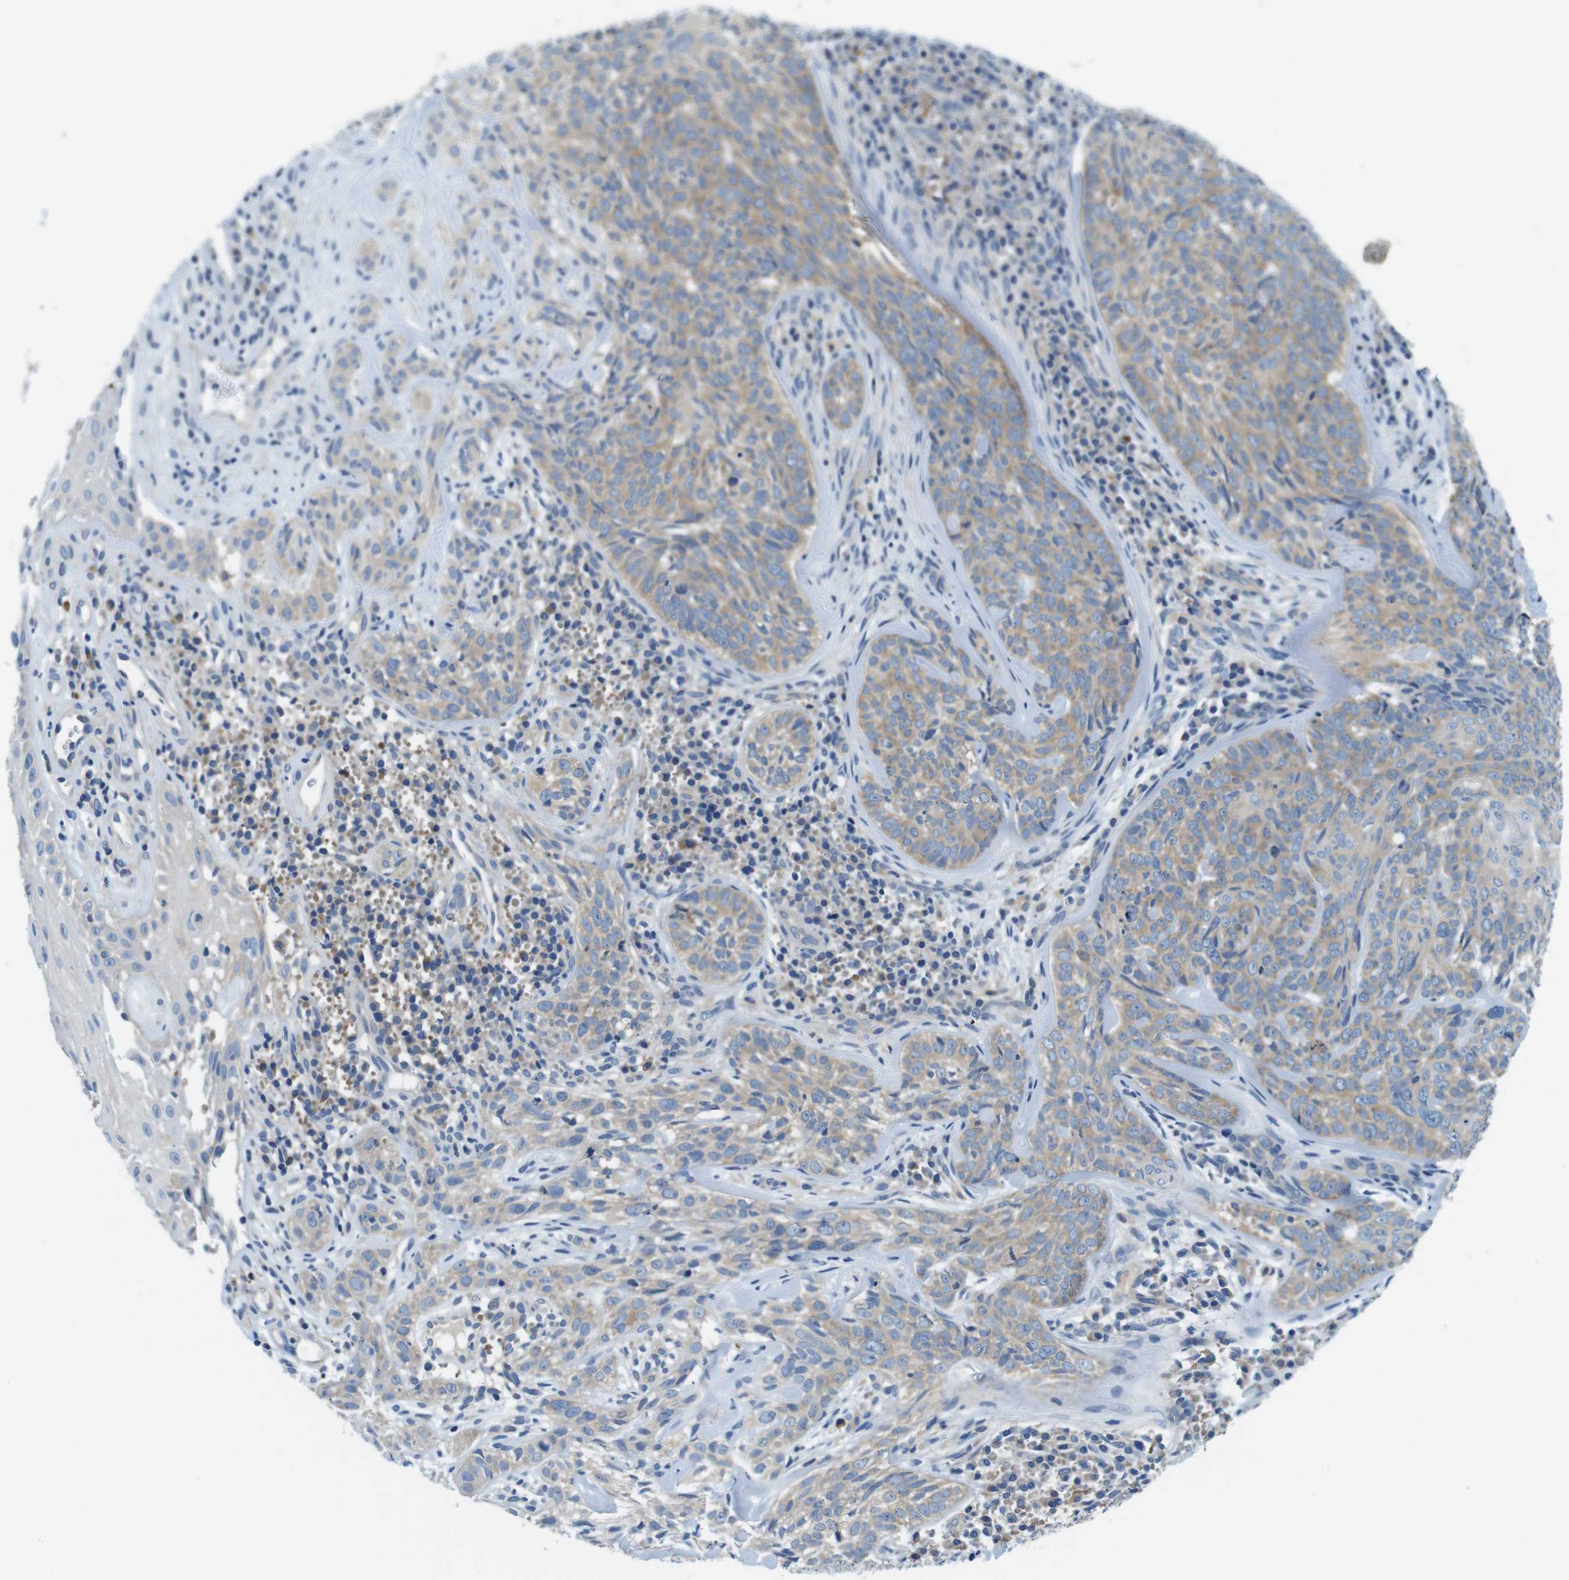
{"staining": {"intensity": "weak", "quantity": ">75%", "location": "cytoplasmic/membranous"}, "tissue": "skin cancer", "cell_type": "Tumor cells", "image_type": "cancer", "snomed": [{"axis": "morphology", "description": "Basal cell carcinoma"}, {"axis": "topography", "description": "Skin"}], "caption": "Basal cell carcinoma (skin) stained with a protein marker demonstrates weak staining in tumor cells.", "gene": "DENND4C", "patient": {"sex": "male", "age": 72}}